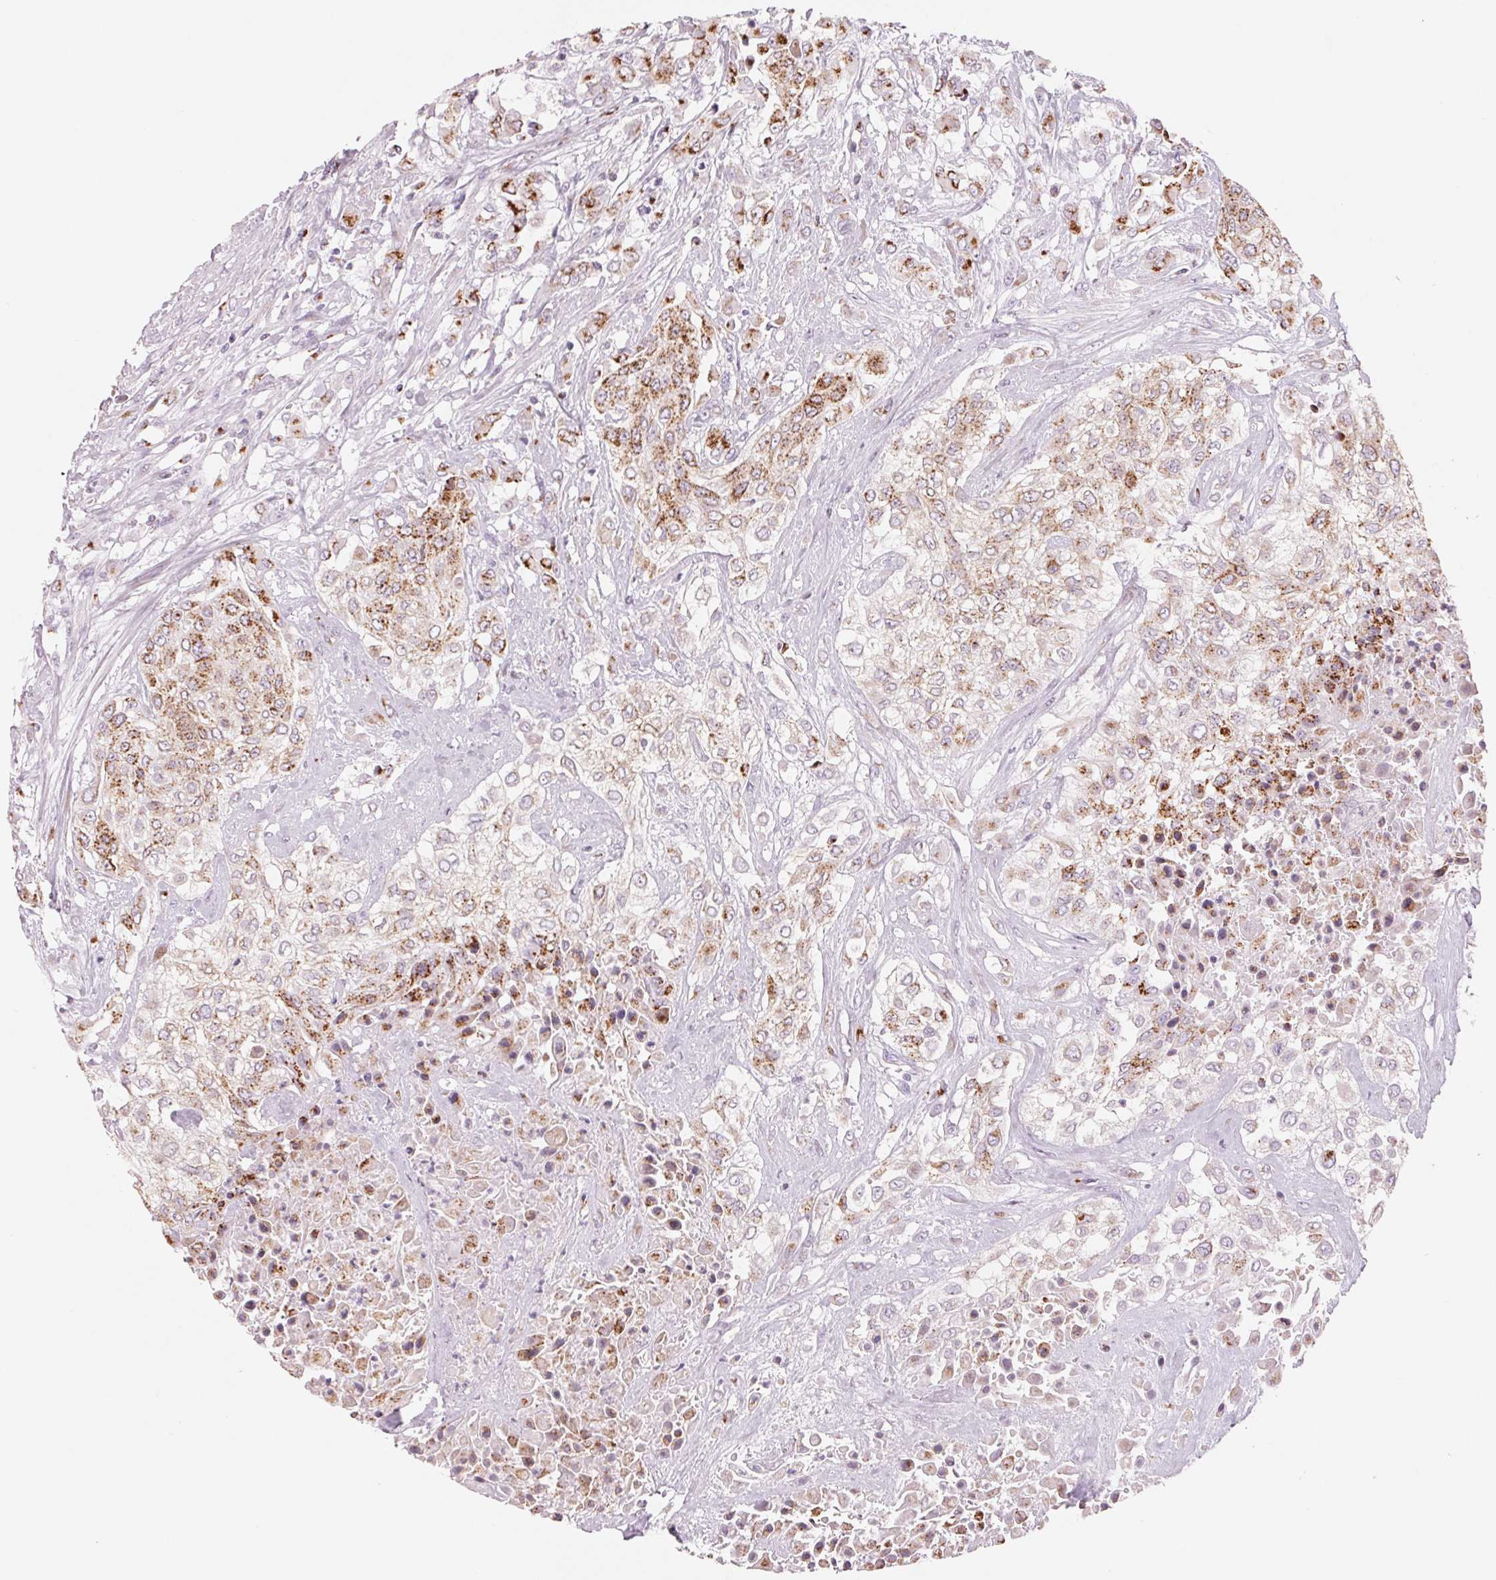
{"staining": {"intensity": "moderate", "quantity": "25%-75%", "location": "cytoplasmic/membranous"}, "tissue": "urothelial cancer", "cell_type": "Tumor cells", "image_type": "cancer", "snomed": [{"axis": "morphology", "description": "Urothelial carcinoma, High grade"}, {"axis": "topography", "description": "Urinary bladder"}], "caption": "This histopathology image shows urothelial cancer stained with immunohistochemistry (IHC) to label a protein in brown. The cytoplasmic/membranous of tumor cells show moderate positivity for the protein. Nuclei are counter-stained blue.", "gene": "GALNT7", "patient": {"sex": "male", "age": 57}}